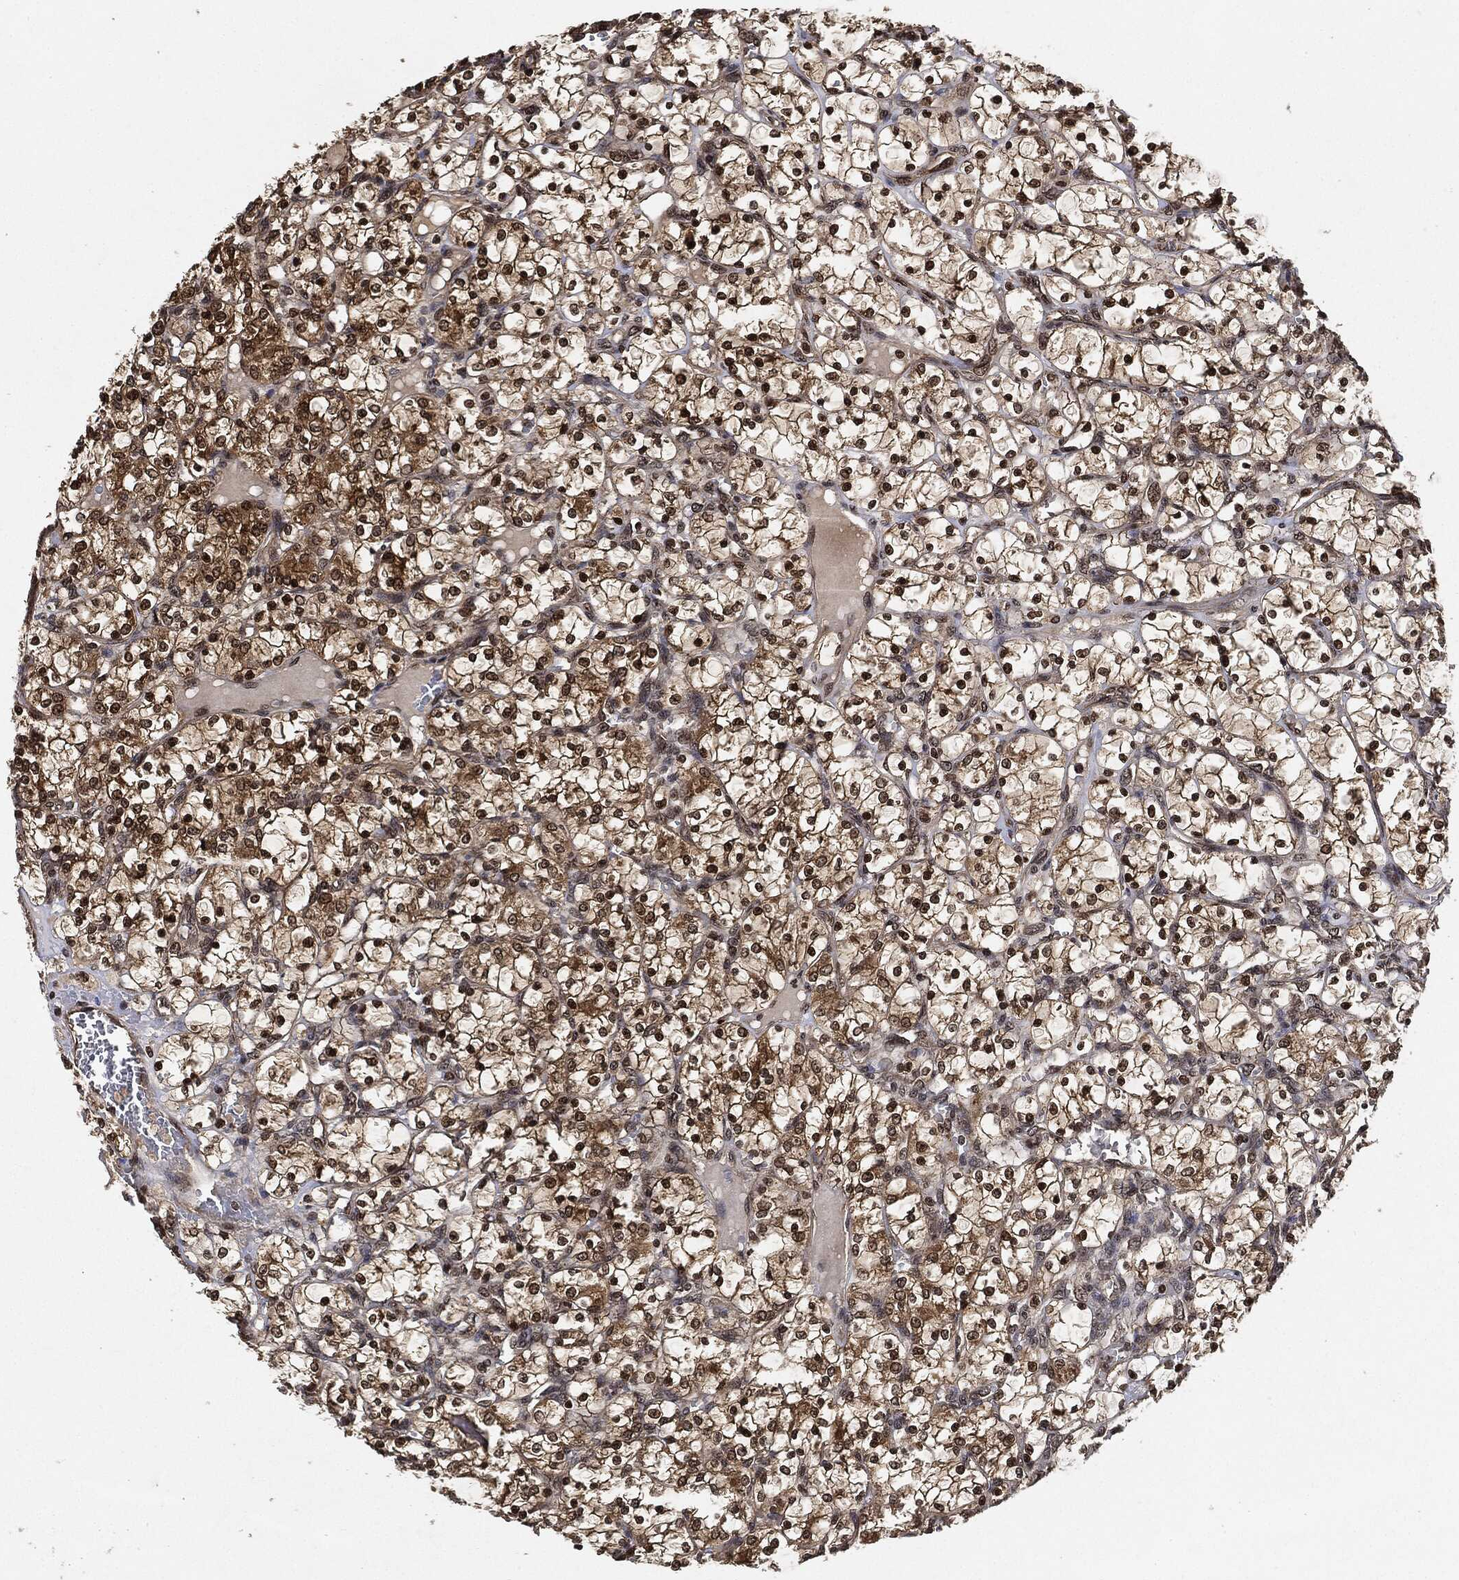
{"staining": {"intensity": "moderate", "quantity": "25%-75%", "location": "cytoplasmic/membranous,nuclear"}, "tissue": "renal cancer", "cell_type": "Tumor cells", "image_type": "cancer", "snomed": [{"axis": "morphology", "description": "Adenocarcinoma, NOS"}, {"axis": "topography", "description": "Kidney"}], "caption": "High-magnification brightfield microscopy of renal cancer stained with DAB (3,3'-diaminobenzidine) (brown) and counterstained with hematoxylin (blue). tumor cells exhibit moderate cytoplasmic/membranous and nuclear staining is present in about25%-75% of cells. (DAB (3,3'-diaminobenzidine) IHC with brightfield microscopy, high magnification).", "gene": "PDK1", "patient": {"sex": "female", "age": 69}}